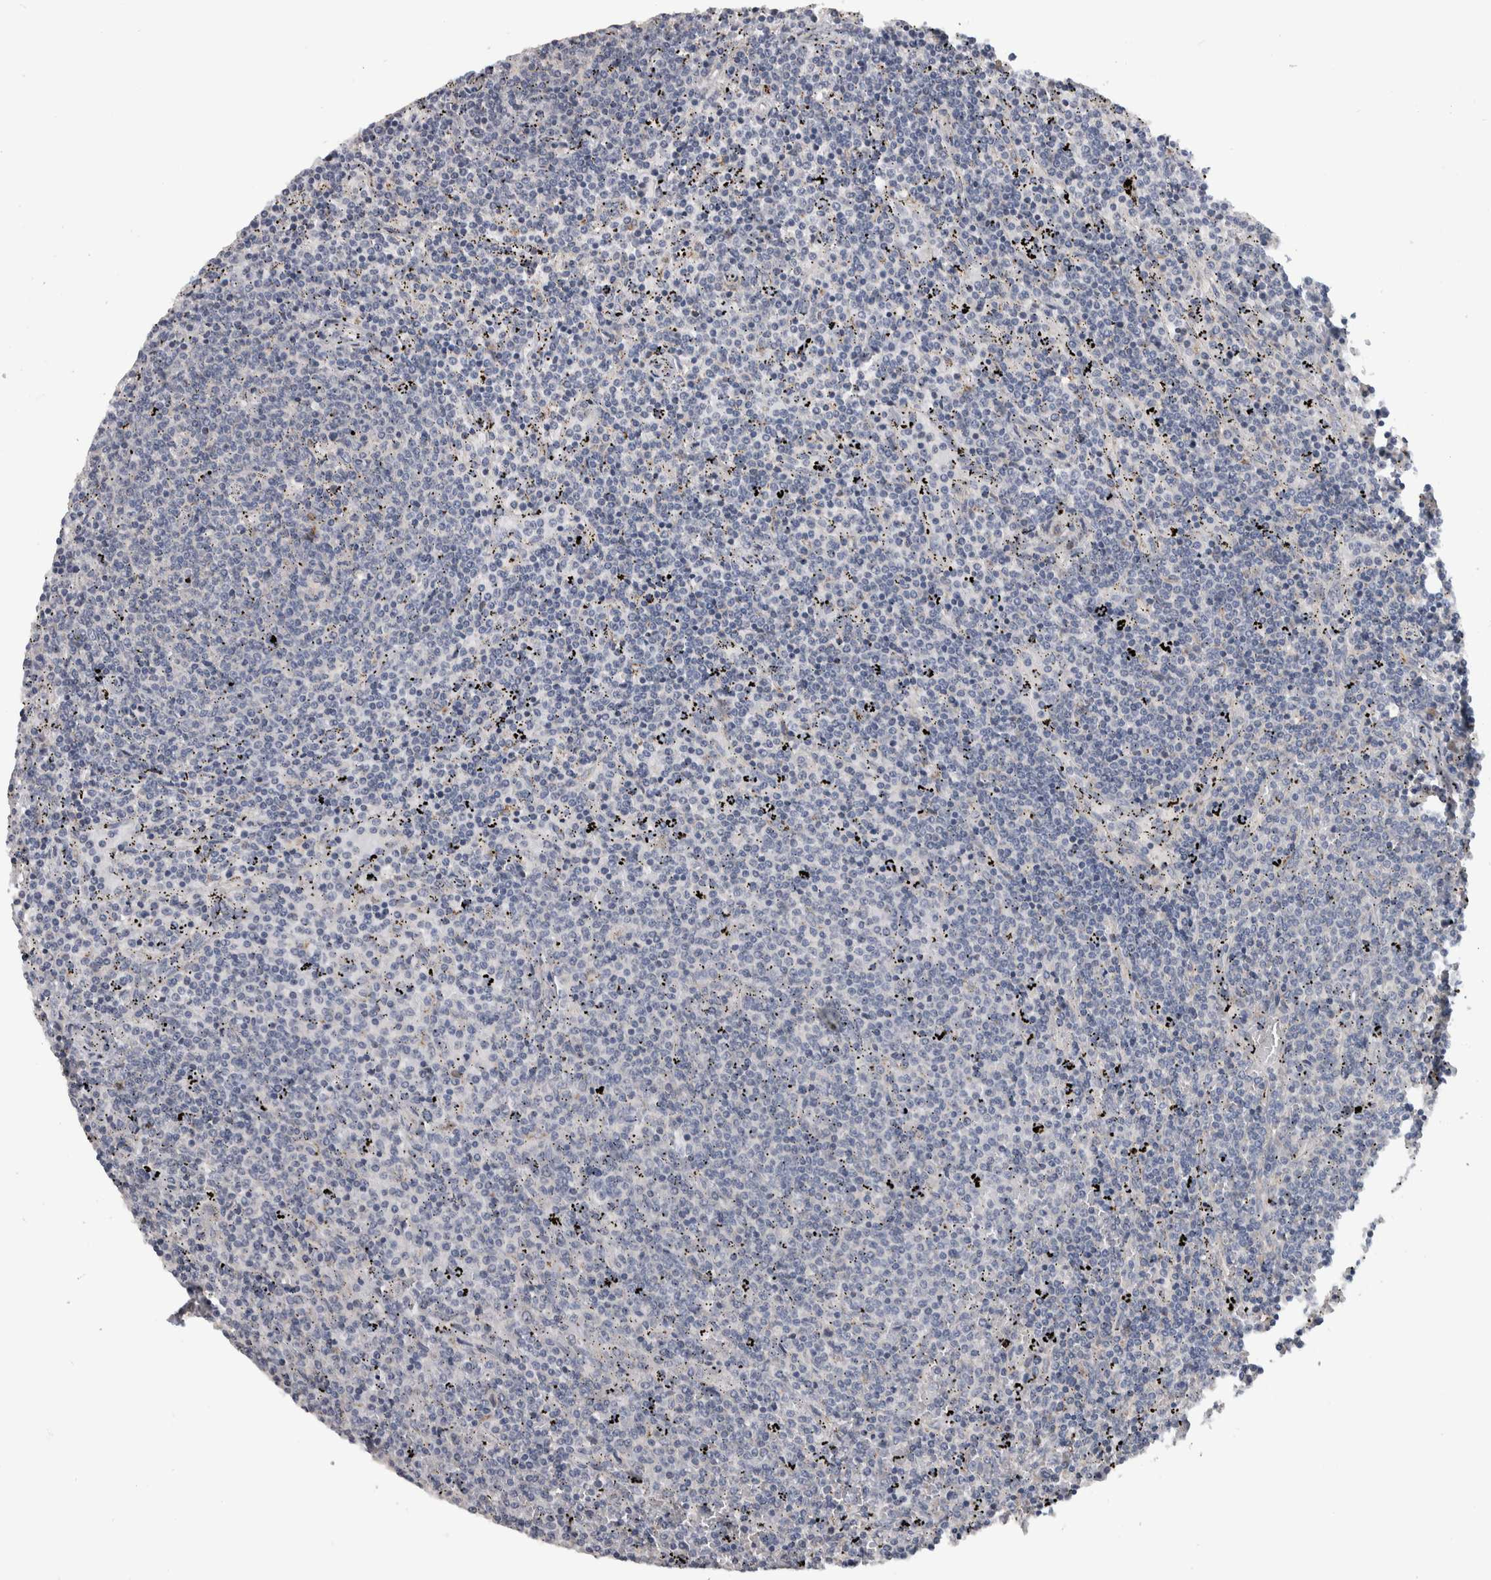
{"staining": {"intensity": "negative", "quantity": "none", "location": "none"}, "tissue": "lymphoma", "cell_type": "Tumor cells", "image_type": "cancer", "snomed": [{"axis": "morphology", "description": "Malignant lymphoma, non-Hodgkin's type, Low grade"}, {"axis": "topography", "description": "Spleen"}], "caption": "This is an immunohistochemistry photomicrograph of human lymphoma. There is no positivity in tumor cells.", "gene": "FAM83G", "patient": {"sex": "female", "age": 50}}